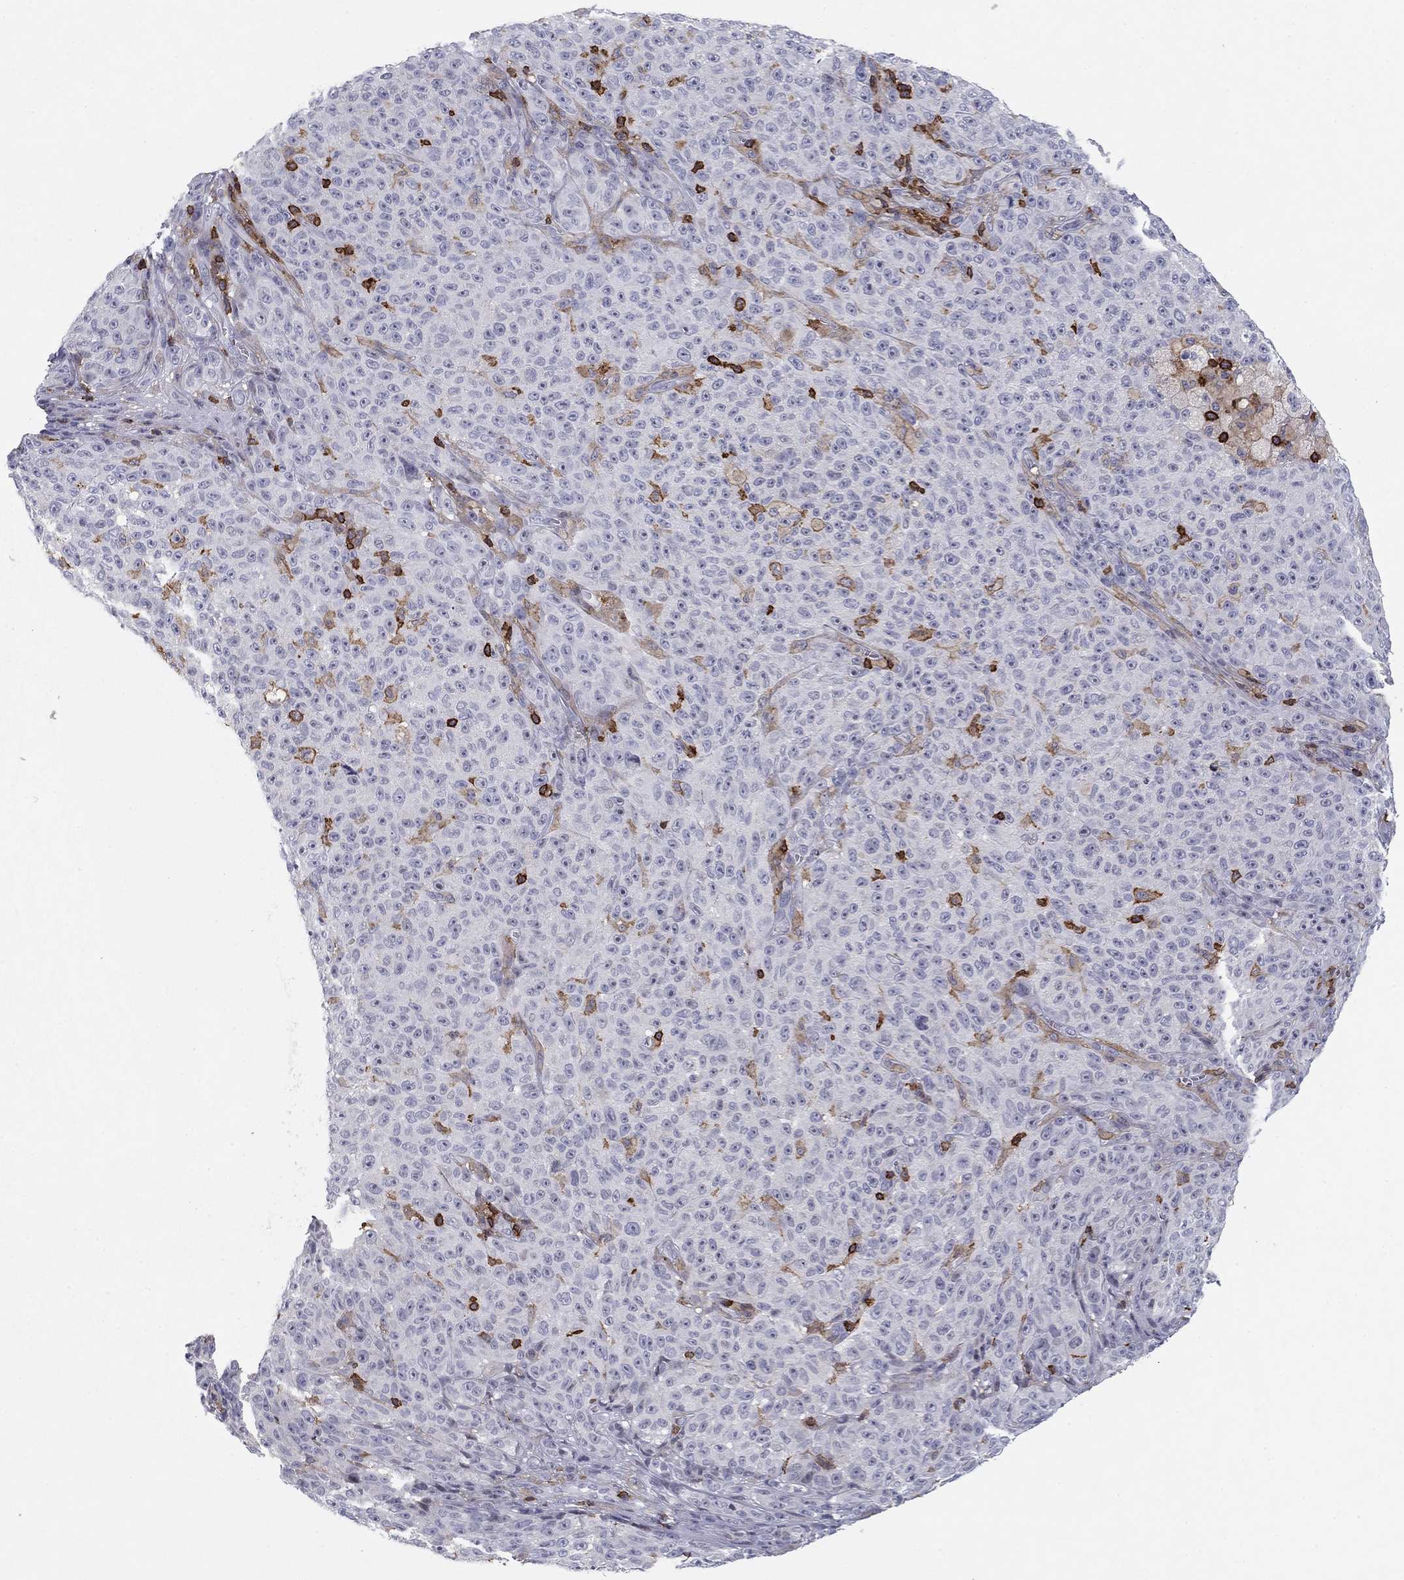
{"staining": {"intensity": "negative", "quantity": "none", "location": "none"}, "tissue": "melanoma", "cell_type": "Tumor cells", "image_type": "cancer", "snomed": [{"axis": "morphology", "description": "Malignant melanoma, NOS"}, {"axis": "topography", "description": "Skin"}], "caption": "The photomicrograph demonstrates no staining of tumor cells in melanoma.", "gene": "ARHGAP27", "patient": {"sex": "female", "age": 82}}